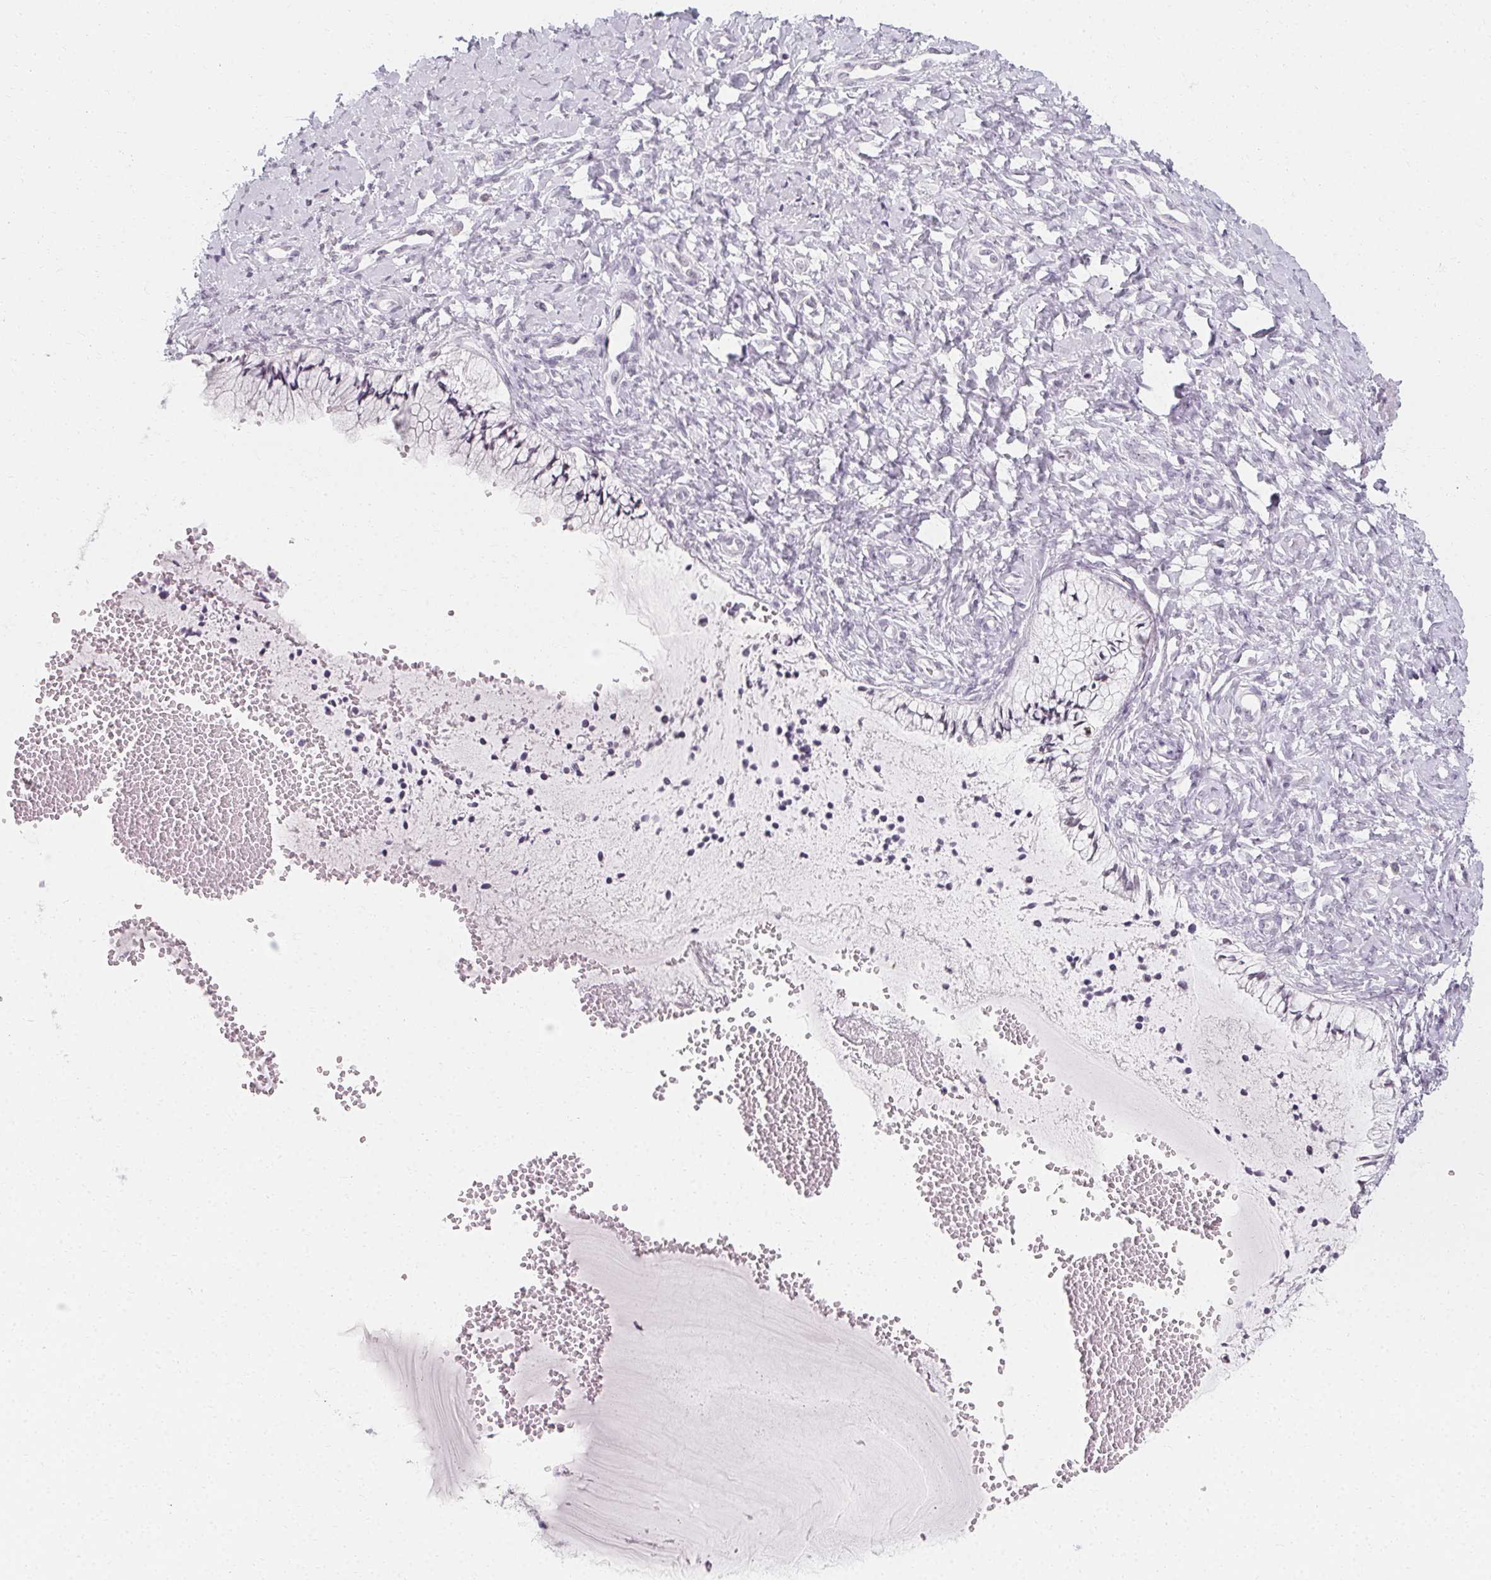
{"staining": {"intensity": "negative", "quantity": "none", "location": "none"}, "tissue": "cervix", "cell_type": "Glandular cells", "image_type": "normal", "snomed": [{"axis": "morphology", "description": "Normal tissue, NOS"}, {"axis": "topography", "description": "Cervix"}], "caption": "Immunohistochemical staining of normal cervix reveals no significant positivity in glandular cells. Nuclei are stained in blue.", "gene": "SYNPR", "patient": {"sex": "female", "age": 37}}